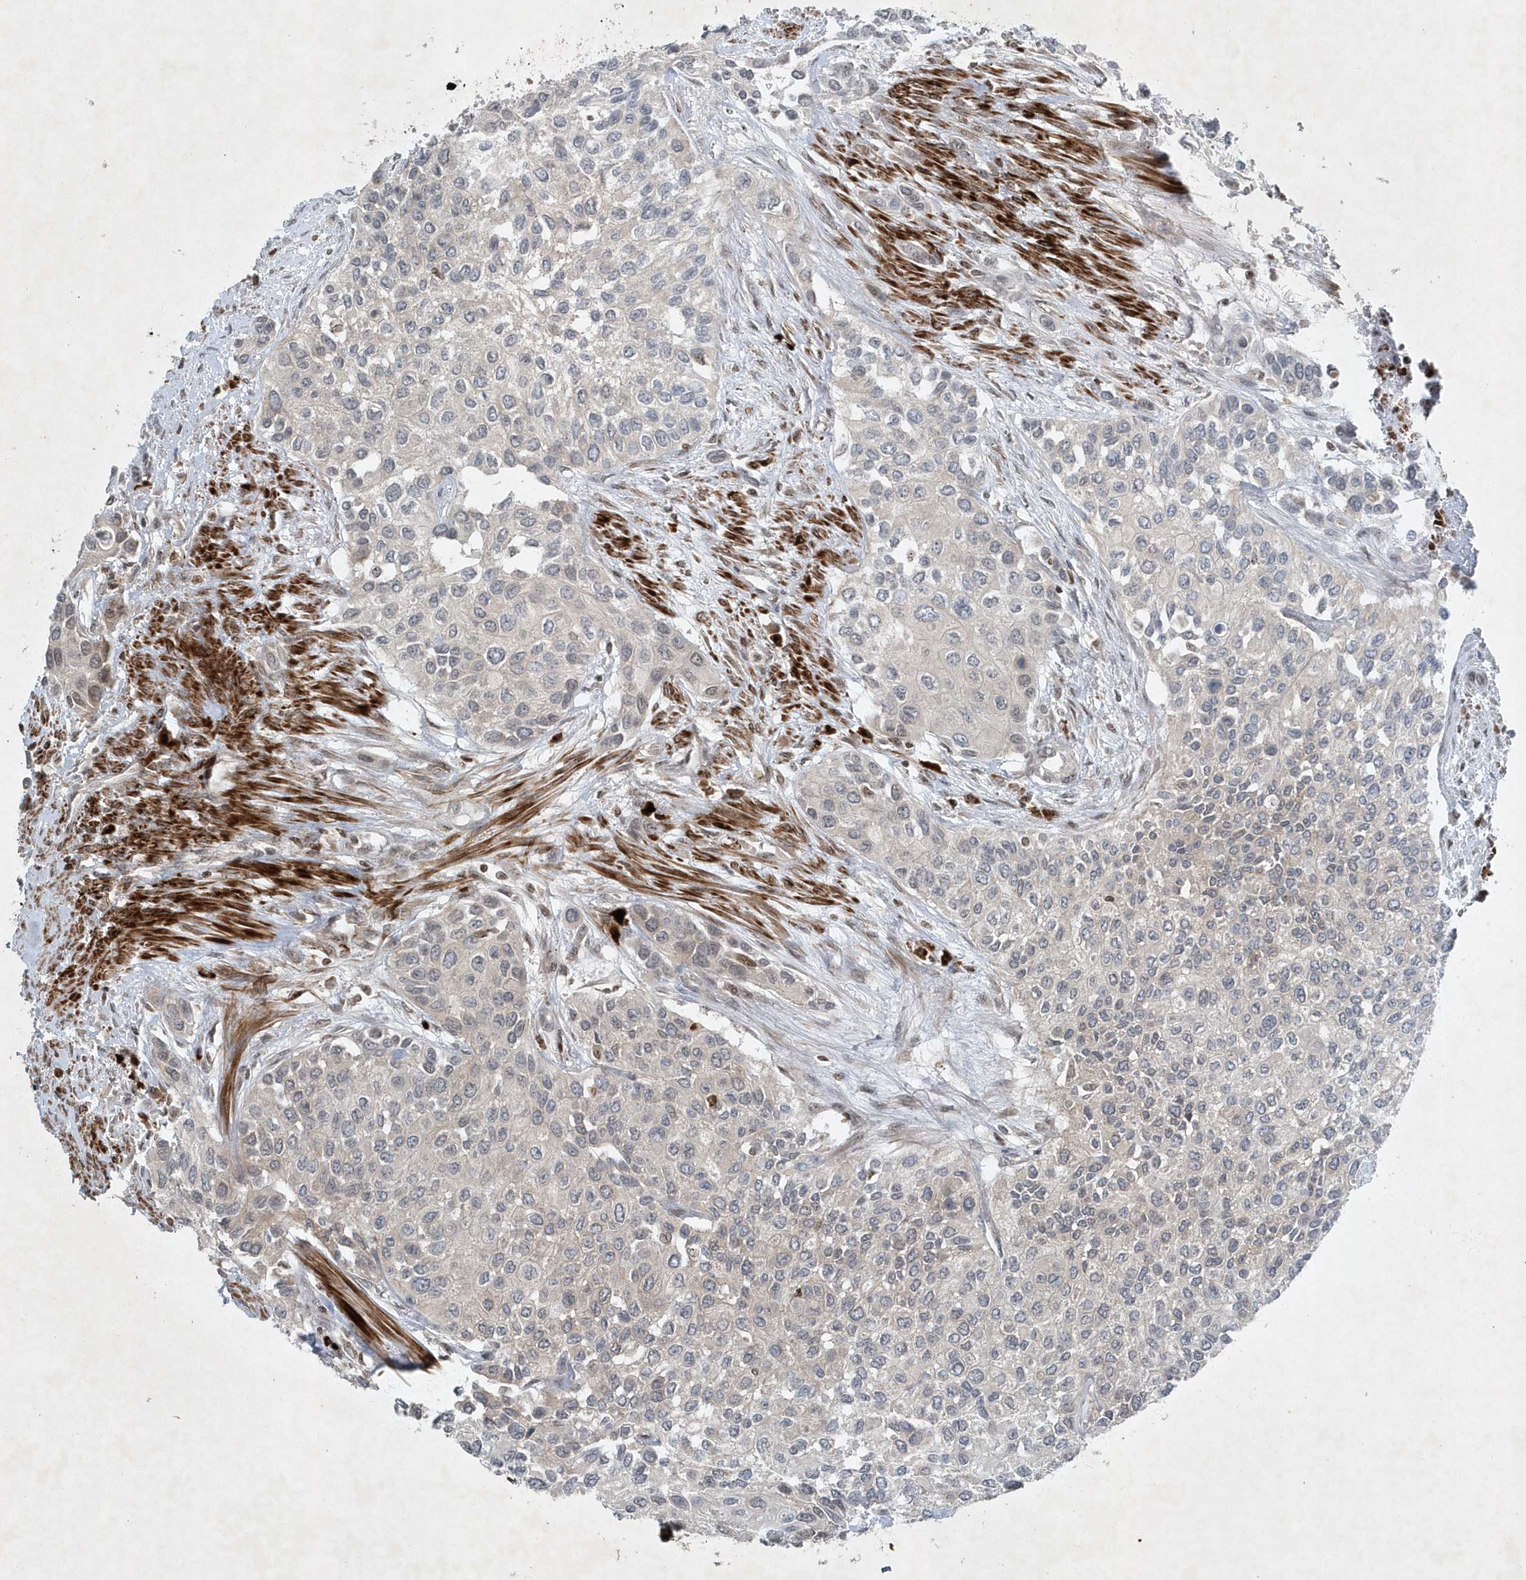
{"staining": {"intensity": "negative", "quantity": "none", "location": "none"}, "tissue": "urothelial cancer", "cell_type": "Tumor cells", "image_type": "cancer", "snomed": [{"axis": "morphology", "description": "Normal tissue, NOS"}, {"axis": "morphology", "description": "Urothelial carcinoma, High grade"}, {"axis": "topography", "description": "Vascular tissue"}, {"axis": "topography", "description": "Urinary bladder"}], "caption": "This is a histopathology image of immunohistochemistry staining of urothelial cancer, which shows no expression in tumor cells. Nuclei are stained in blue.", "gene": "QTRT2", "patient": {"sex": "female", "age": 56}}